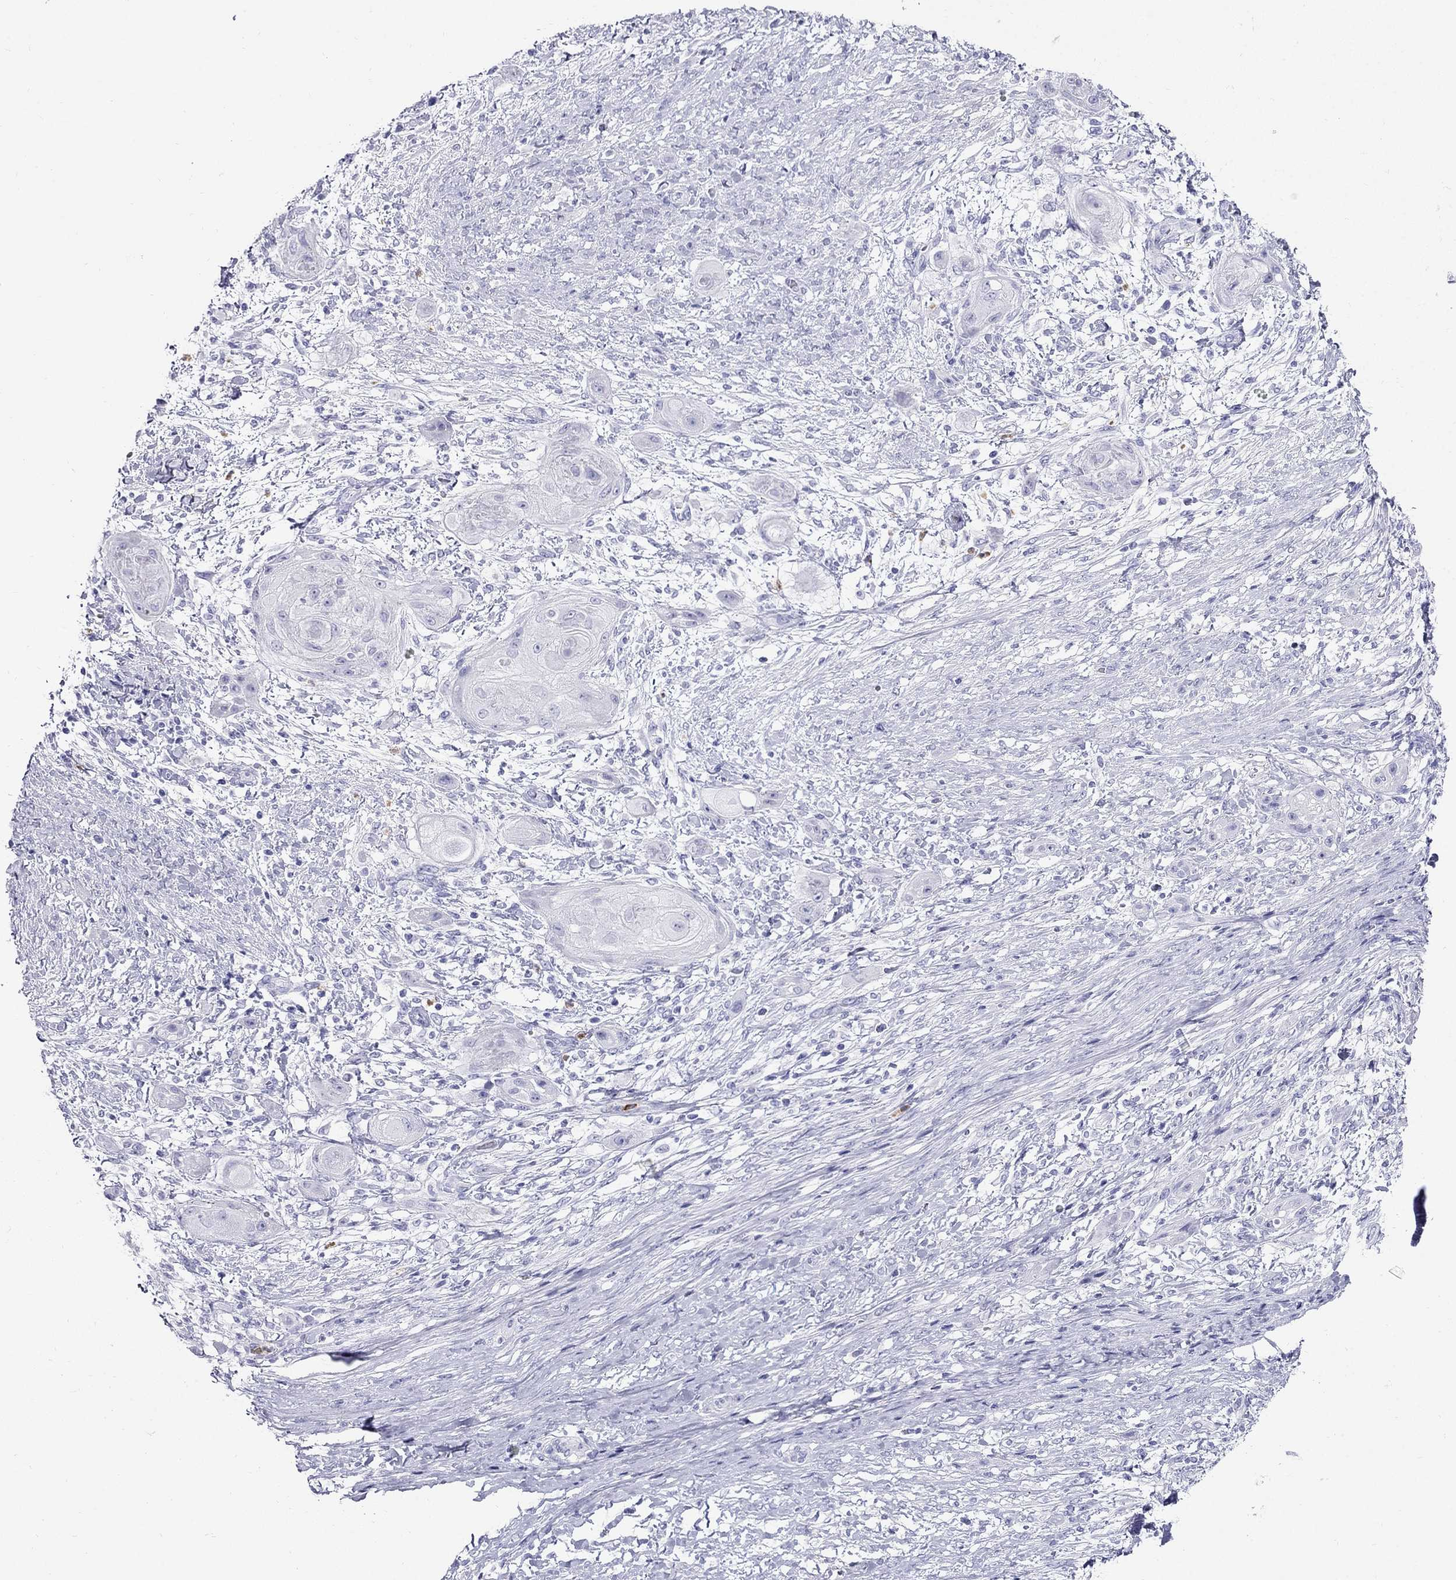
{"staining": {"intensity": "negative", "quantity": "none", "location": "none"}, "tissue": "skin cancer", "cell_type": "Tumor cells", "image_type": "cancer", "snomed": [{"axis": "morphology", "description": "Squamous cell carcinoma, NOS"}, {"axis": "topography", "description": "Skin"}], "caption": "Protein analysis of skin cancer (squamous cell carcinoma) displays no significant positivity in tumor cells.", "gene": "PPP1R36", "patient": {"sex": "male", "age": 62}}